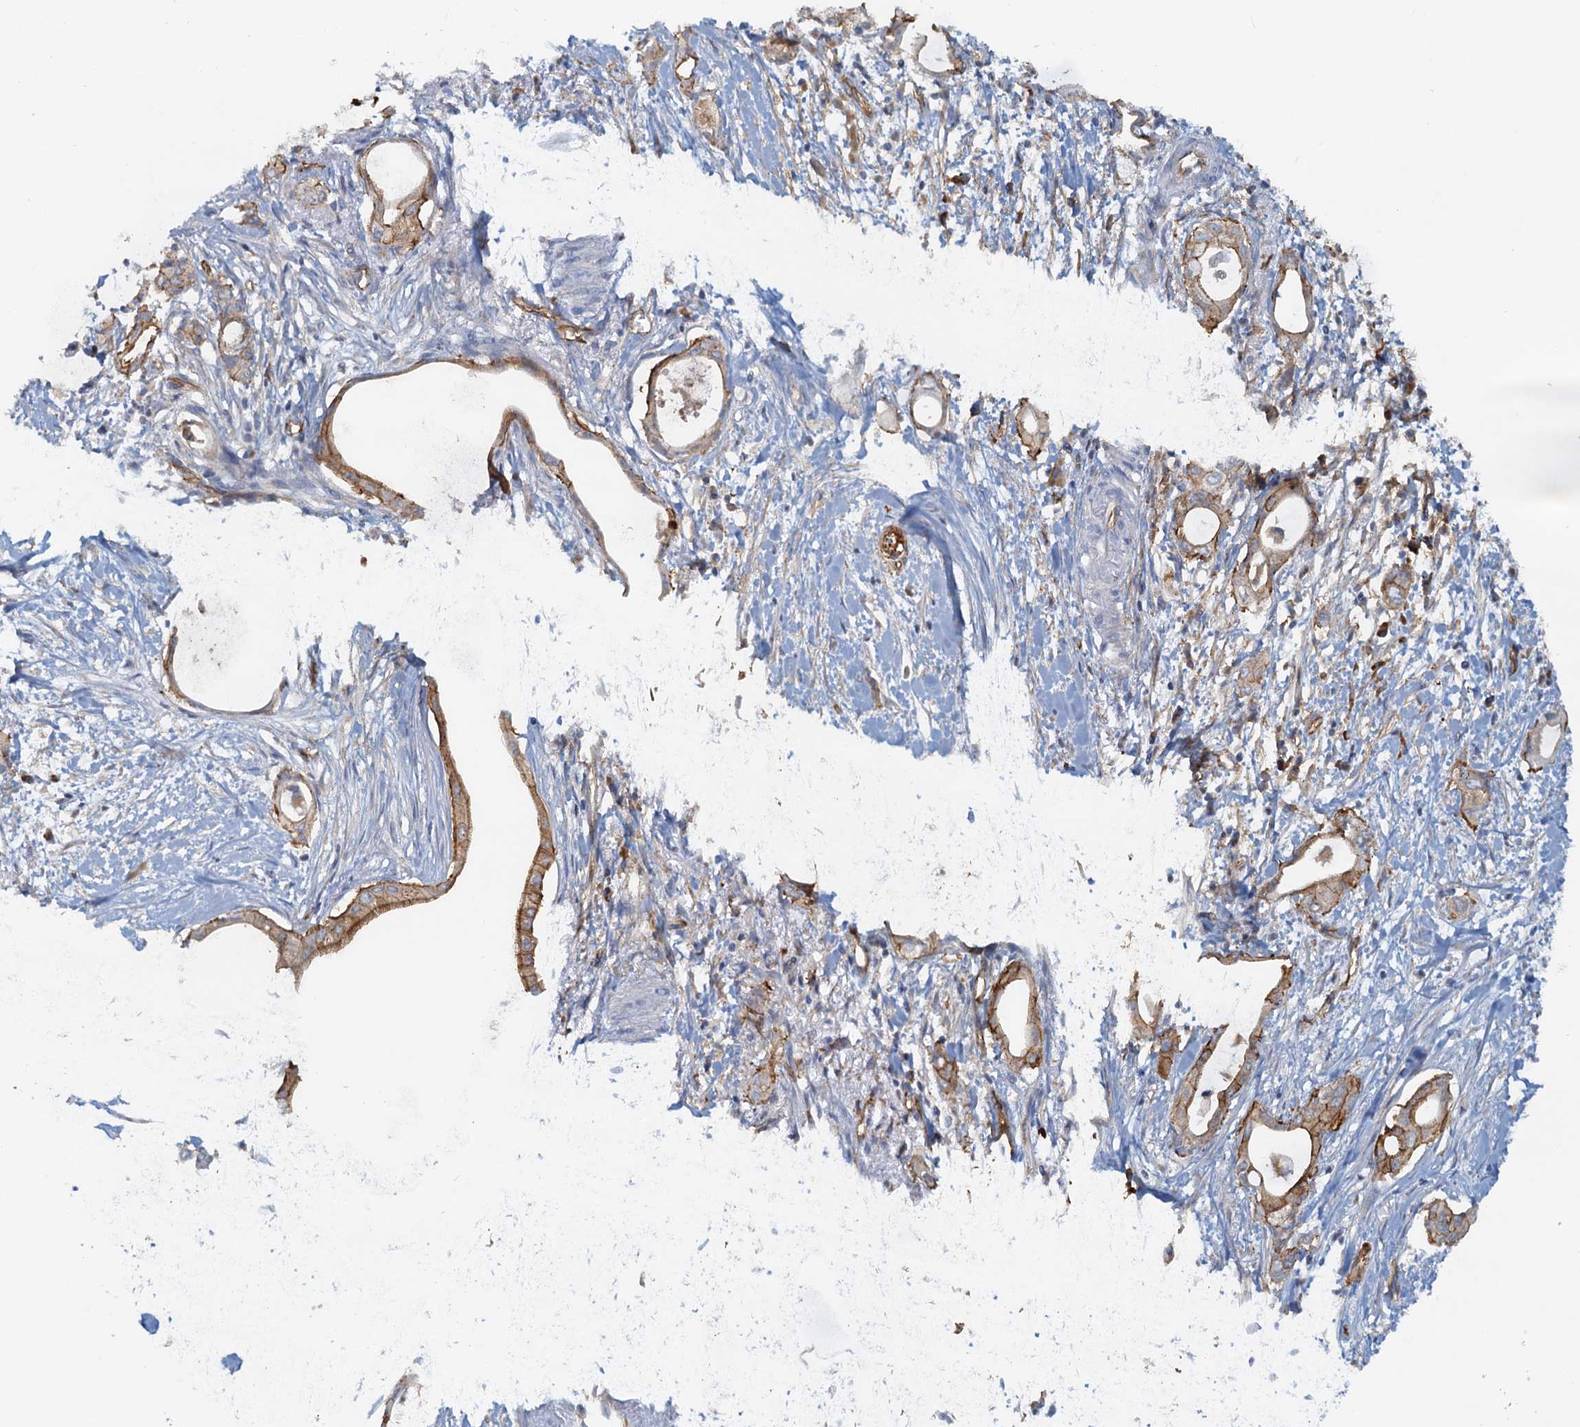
{"staining": {"intensity": "moderate", "quantity": "25%-75%", "location": "cytoplasmic/membranous"}, "tissue": "pancreatic cancer", "cell_type": "Tumor cells", "image_type": "cancer", "snomed": [{"axis": "morphology", "description": "Adenocarcinoma, NOS"}, {"axis": "topography", "description": "Pancreas"}], "caption": "Immunohistochemical staining of human pancreatic adenocarcinoma shows medium levels of moderate cytoplasmic/membranous staining in approximately 25%-75% of tumor cells. The staining was performed using DAB (3,3'-diaminobenzidine) to visualize the protein expression in brown, while the nuclei were stained in blue with hematoxylin (Magnification: 20x).", "gene": "NIPAL3", "patient": {"sex": "male", "age": 72}}